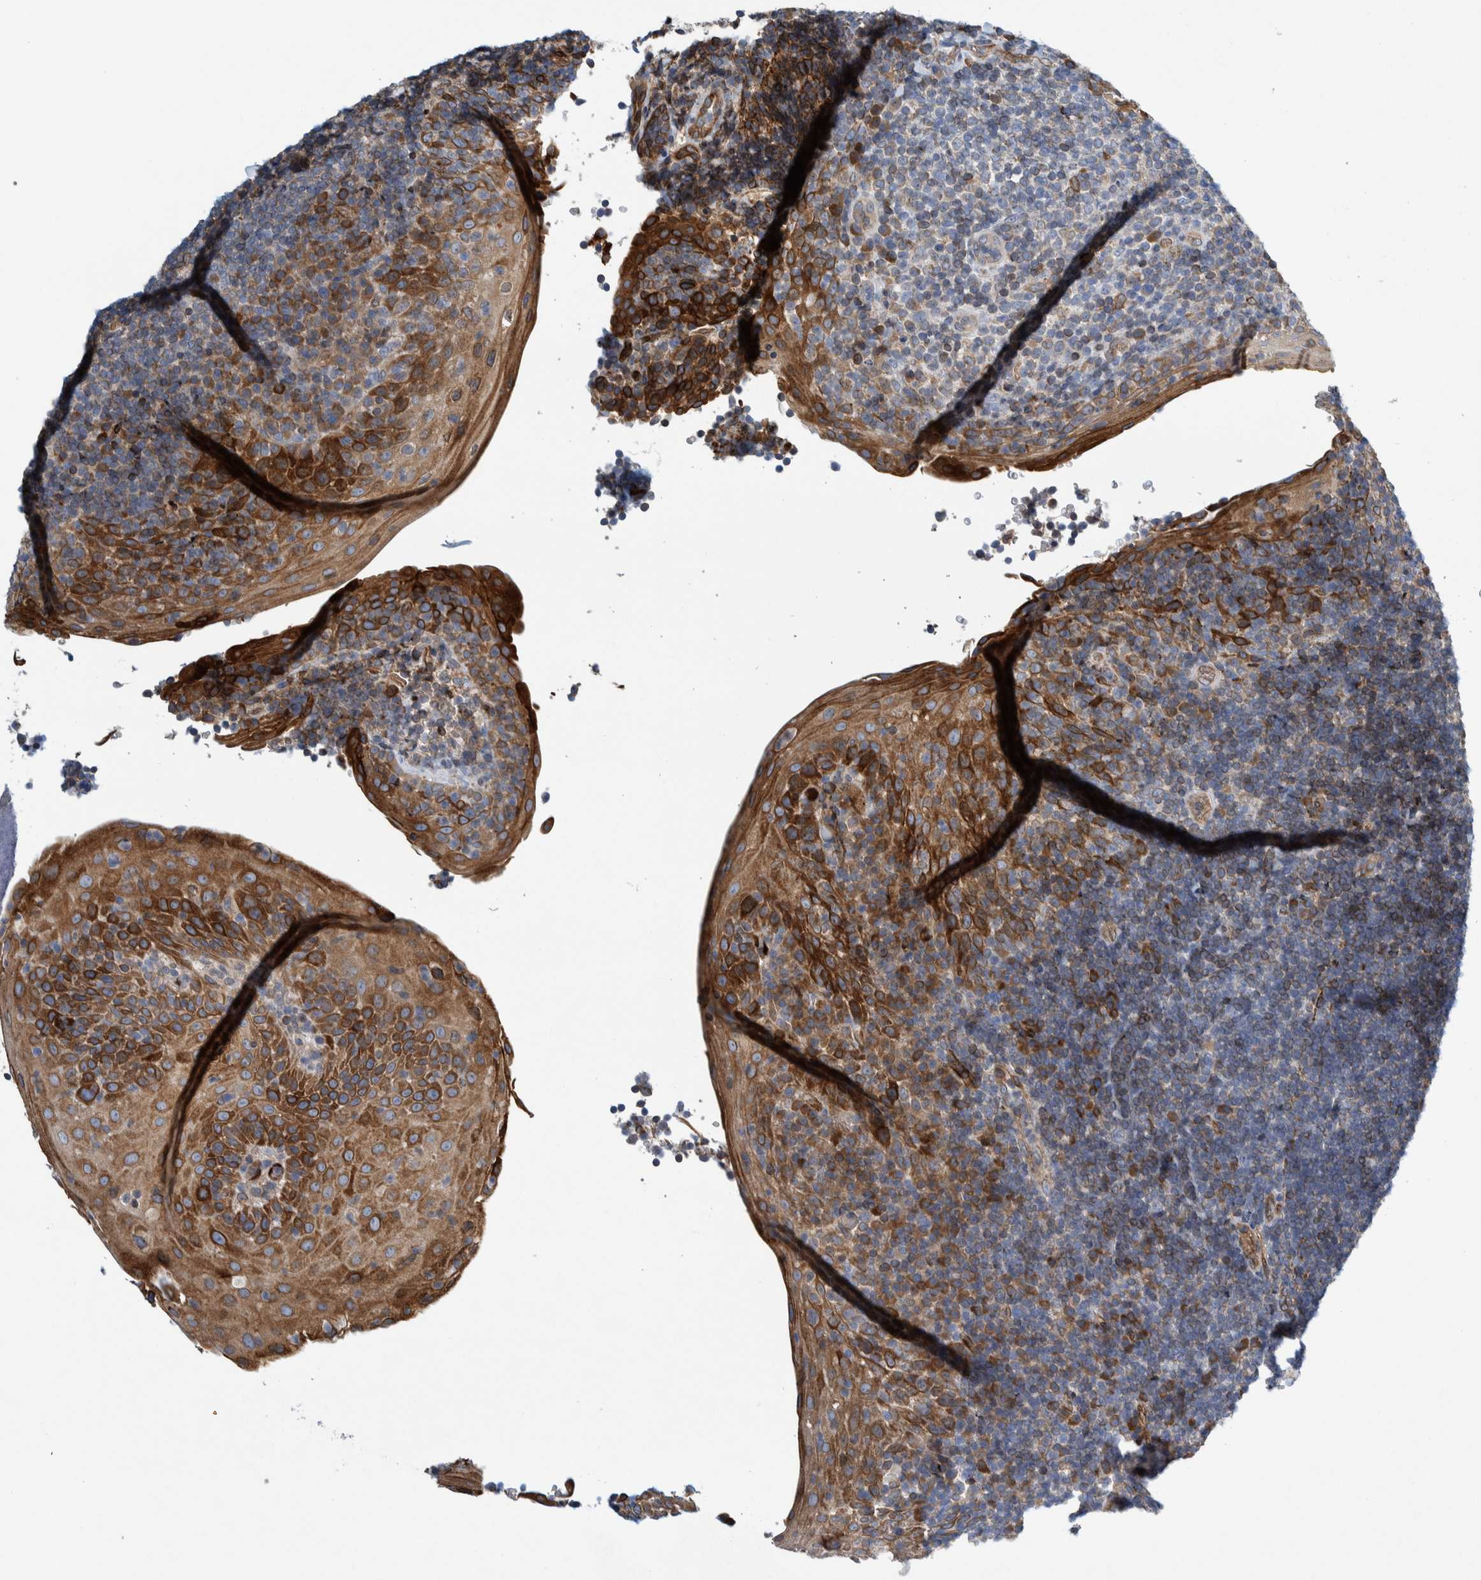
{"staining": {"intensity": "moderate", "quantity": "25%-75%", "location": "cytoplasmic/membranous"}, "tissue": "tonsil", "cell_type": "Germinal center cells", "image_type": "normal", "snomed": [{"axis": "morphology", "description": "Normal tissue, NOS"}, {"axis": "topography", "description": "Tonsil"}], "caption": "Immunohistochemistry (IHC) micrograph of unremarkable tonsil: tonsil stained using IHC demonstrates medium levels of moderate protein expression localized specifically in the cytoplasmic/membranous of germinal center cells, appearing as a cytoplasmic/membranous brown color.", "gene": "THEM6", "patient": {"sex": "male", "age": 37}}